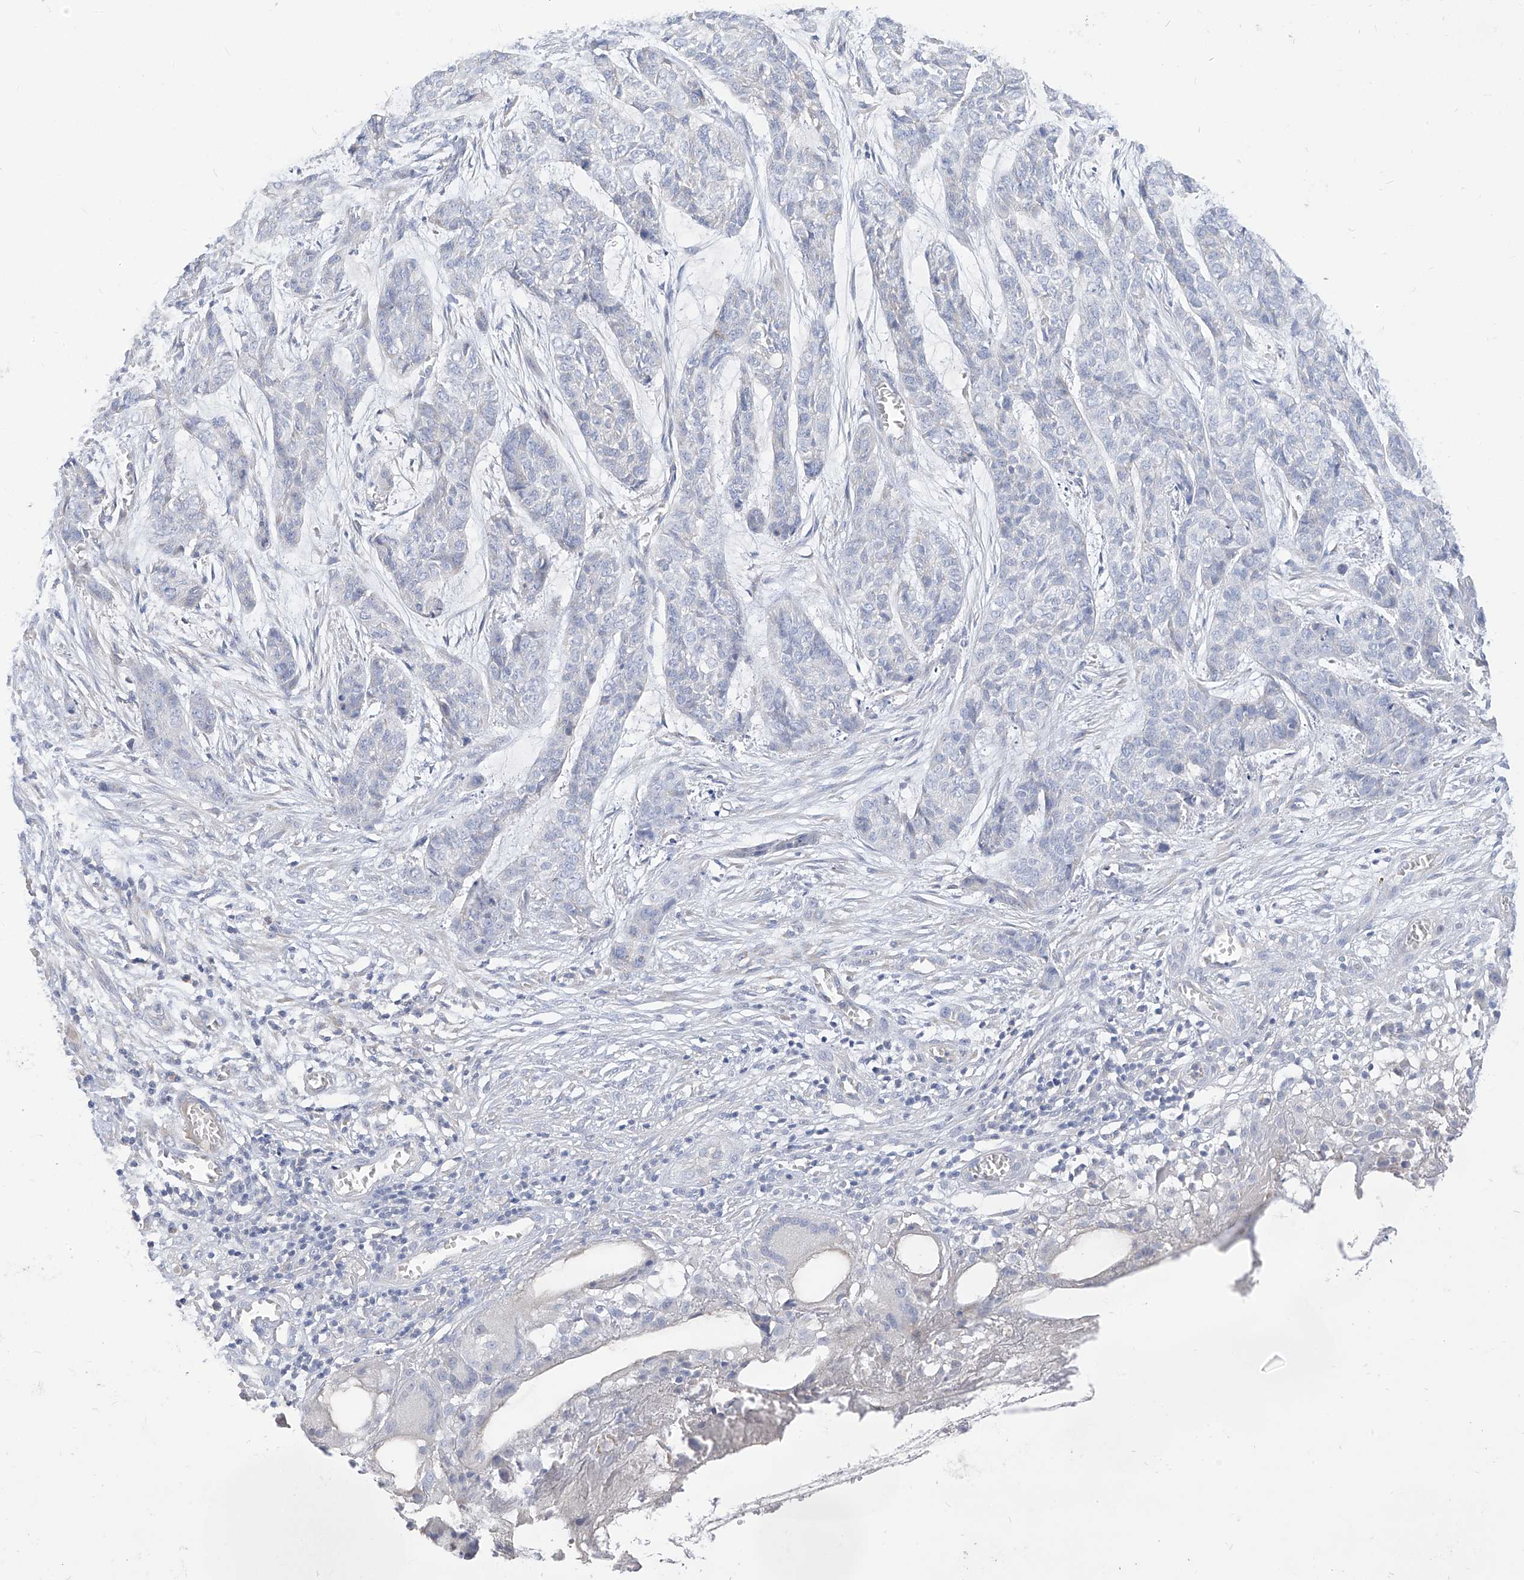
{"staining": {"intensity": "negative", "quantity": "none", "location": "none"}, "tissue": "skin cancer", "cell_type": "Tumor cells", "image_type": "cancer", "snomed": [{"axis": "morphology", "description": "Basal cell carcinoma"}, {"axis": "topography", "description": "Skin"}], "caption": "The photomicrograph demonstrates no significant expression in tumor cells of skin cancer (basal cell carcinoma).", "gene": "RASA2", "patient": {"sex": "female", "age": 64}}